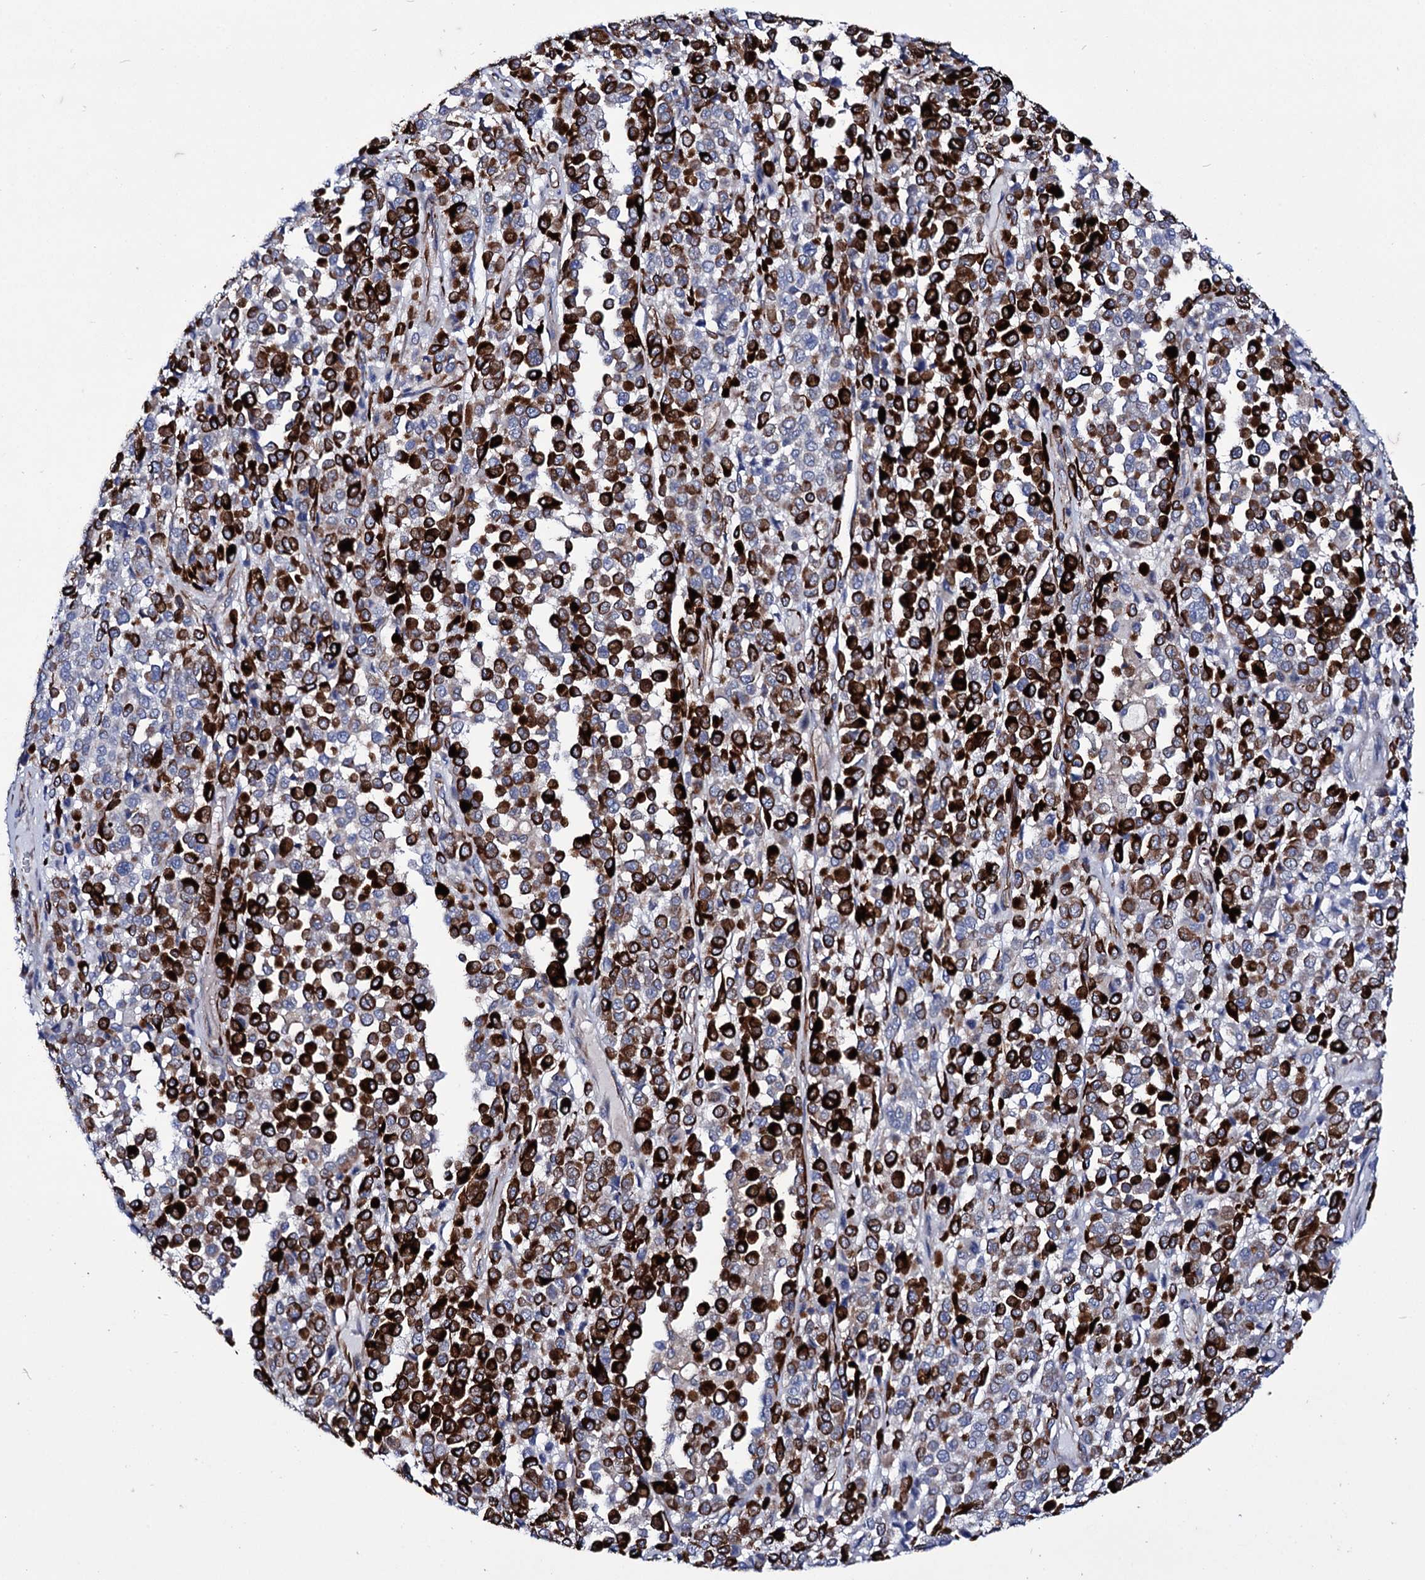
{"staining": {"intensity": "strong", "quantity": "25%-75%", "location": "cytoplasmic/membranous"}, "tissue": "melanoma", "cell_type": "Tumor cells", "image_type": "cancer", "snomed": [{"axis": "morphology", "description": "Malignant melanoma, Metastatic site"}, {"axis": "topography", "description": "Pancreas"}], "caption": "This is an image of immunohistochemistry staining of malignant melanoma (metastatic site), which shows strong staining in the cytoplasmic/membranous of tumor cells.", "gene": "AXL", "patient": {"sex": "female", "age": 30}}